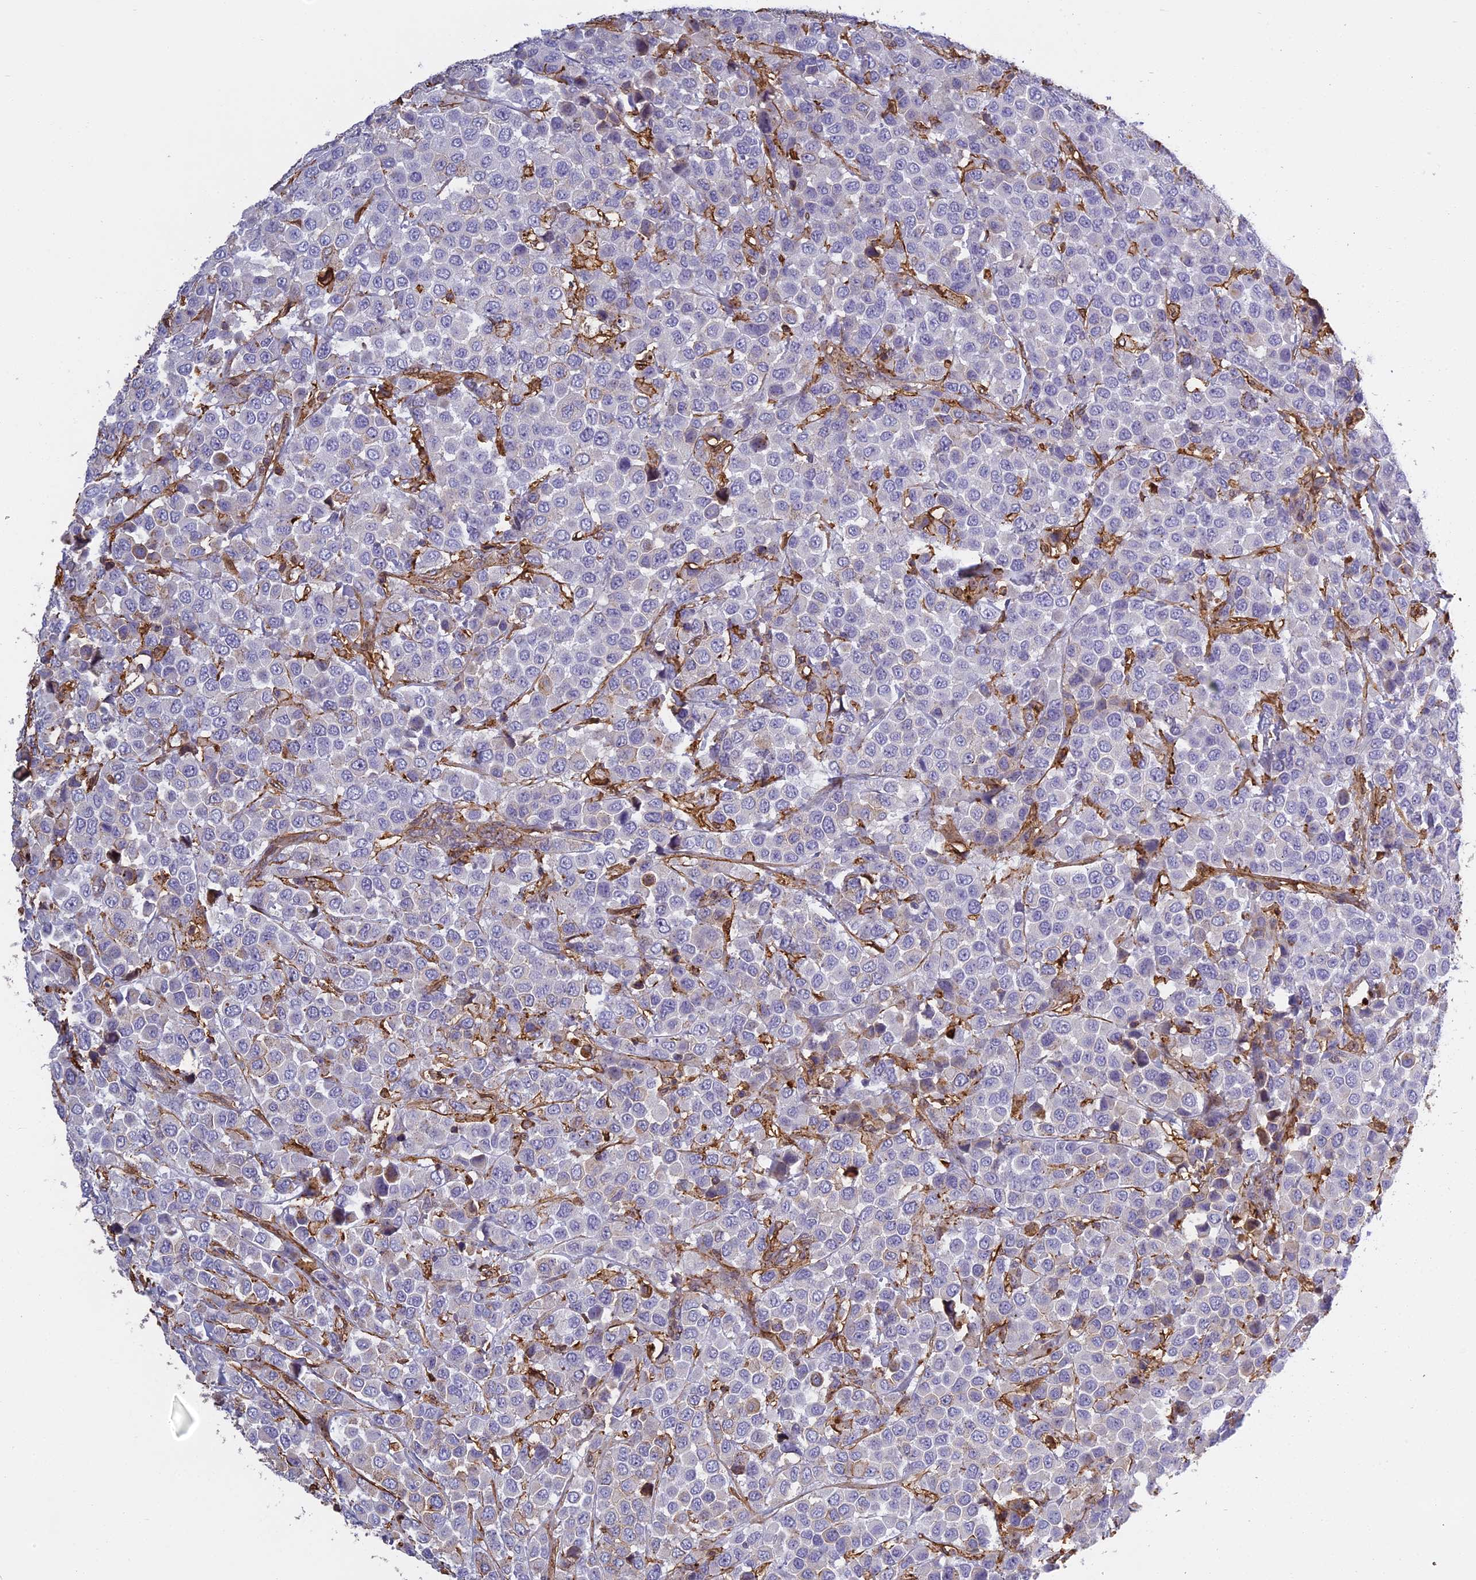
{"staining": {"intensity": "negative", "quantity": "none", "location": "none"}, "tissue": "breast cancer", "cell_type": "Tumor cells", "image_type": "cancer", "snomed": [{"axis": "morphology", "description": "Duct carcinoma"}, {"axis": "topography", "description": "Breast"}], "caption": "Immunohistochemistry histopathology image of breast cancer (infiltrating ductal carcinoma) stained for a protein (brown), which exhibits no expression in tumor cells.", "gene": "TMEM255B", "patient": {"sex": "female", "age": 61}}